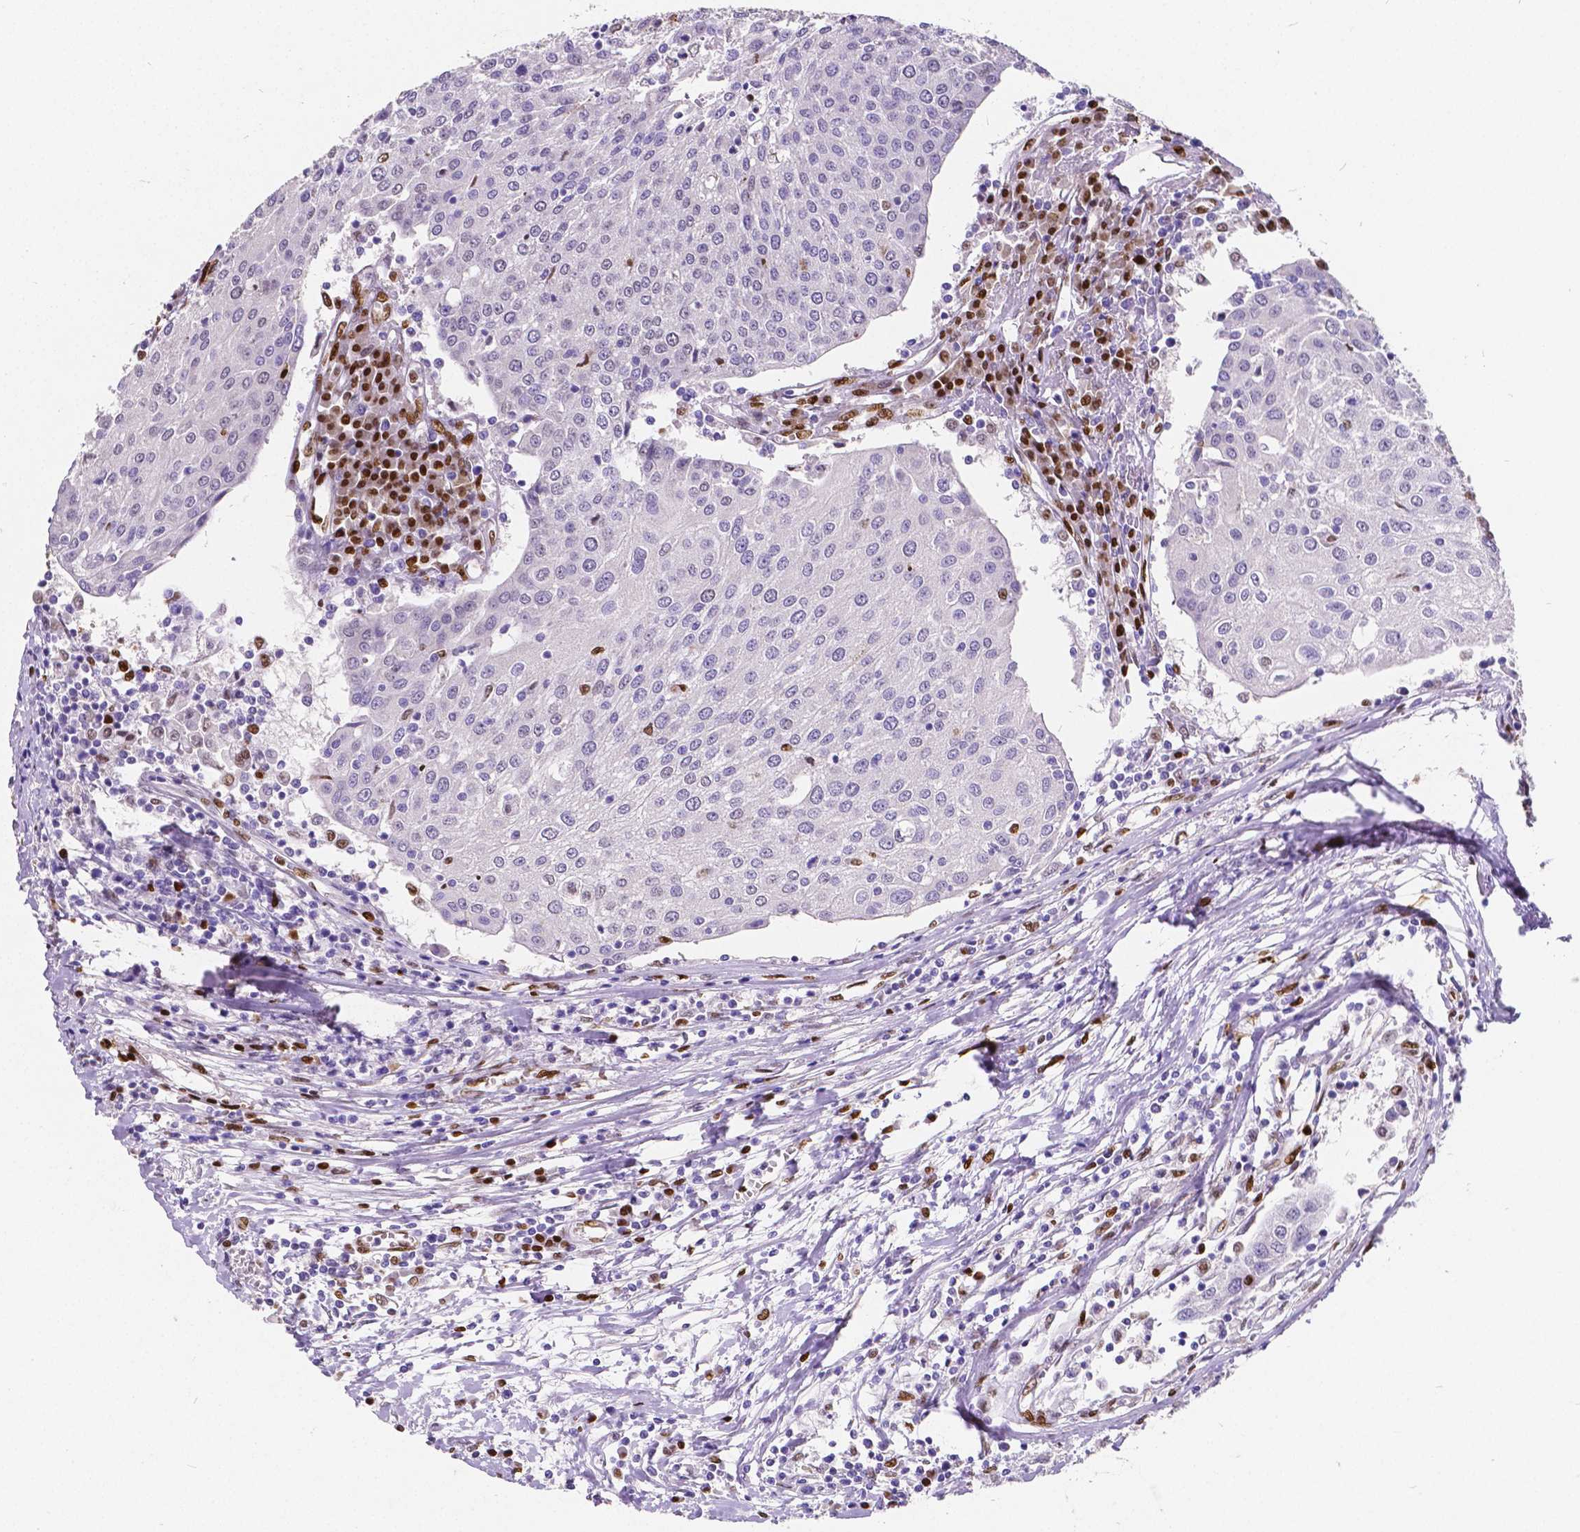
{"staining": {"intensity": "negative", "quantity": "none", "location": "none"}, "tissue": "urothelial cancer", "cell_type": "Tumor cells", "image_type": "cancer", "snomed": [{"axis": "morphology", "description": "Urothelial carcinoma, High grade"}, {"axis": "topography", "description": "Urinary bladder"}], "caption": "High power microscopy histopathology image of an immunohistochemistry (IHC) histopathology image of urothelial carcinoma (high-grade), revealing no significant positivity in tumor cells. Brightfield microscopy of immunohistochemistry (IHC) stained with DAB (3,3'-diaminobenzidine) (brown) and hematoxylin (blue), captured at high magnification.", "gene": "MEF2C", "patient": {"sex": "female", "age": 85}}